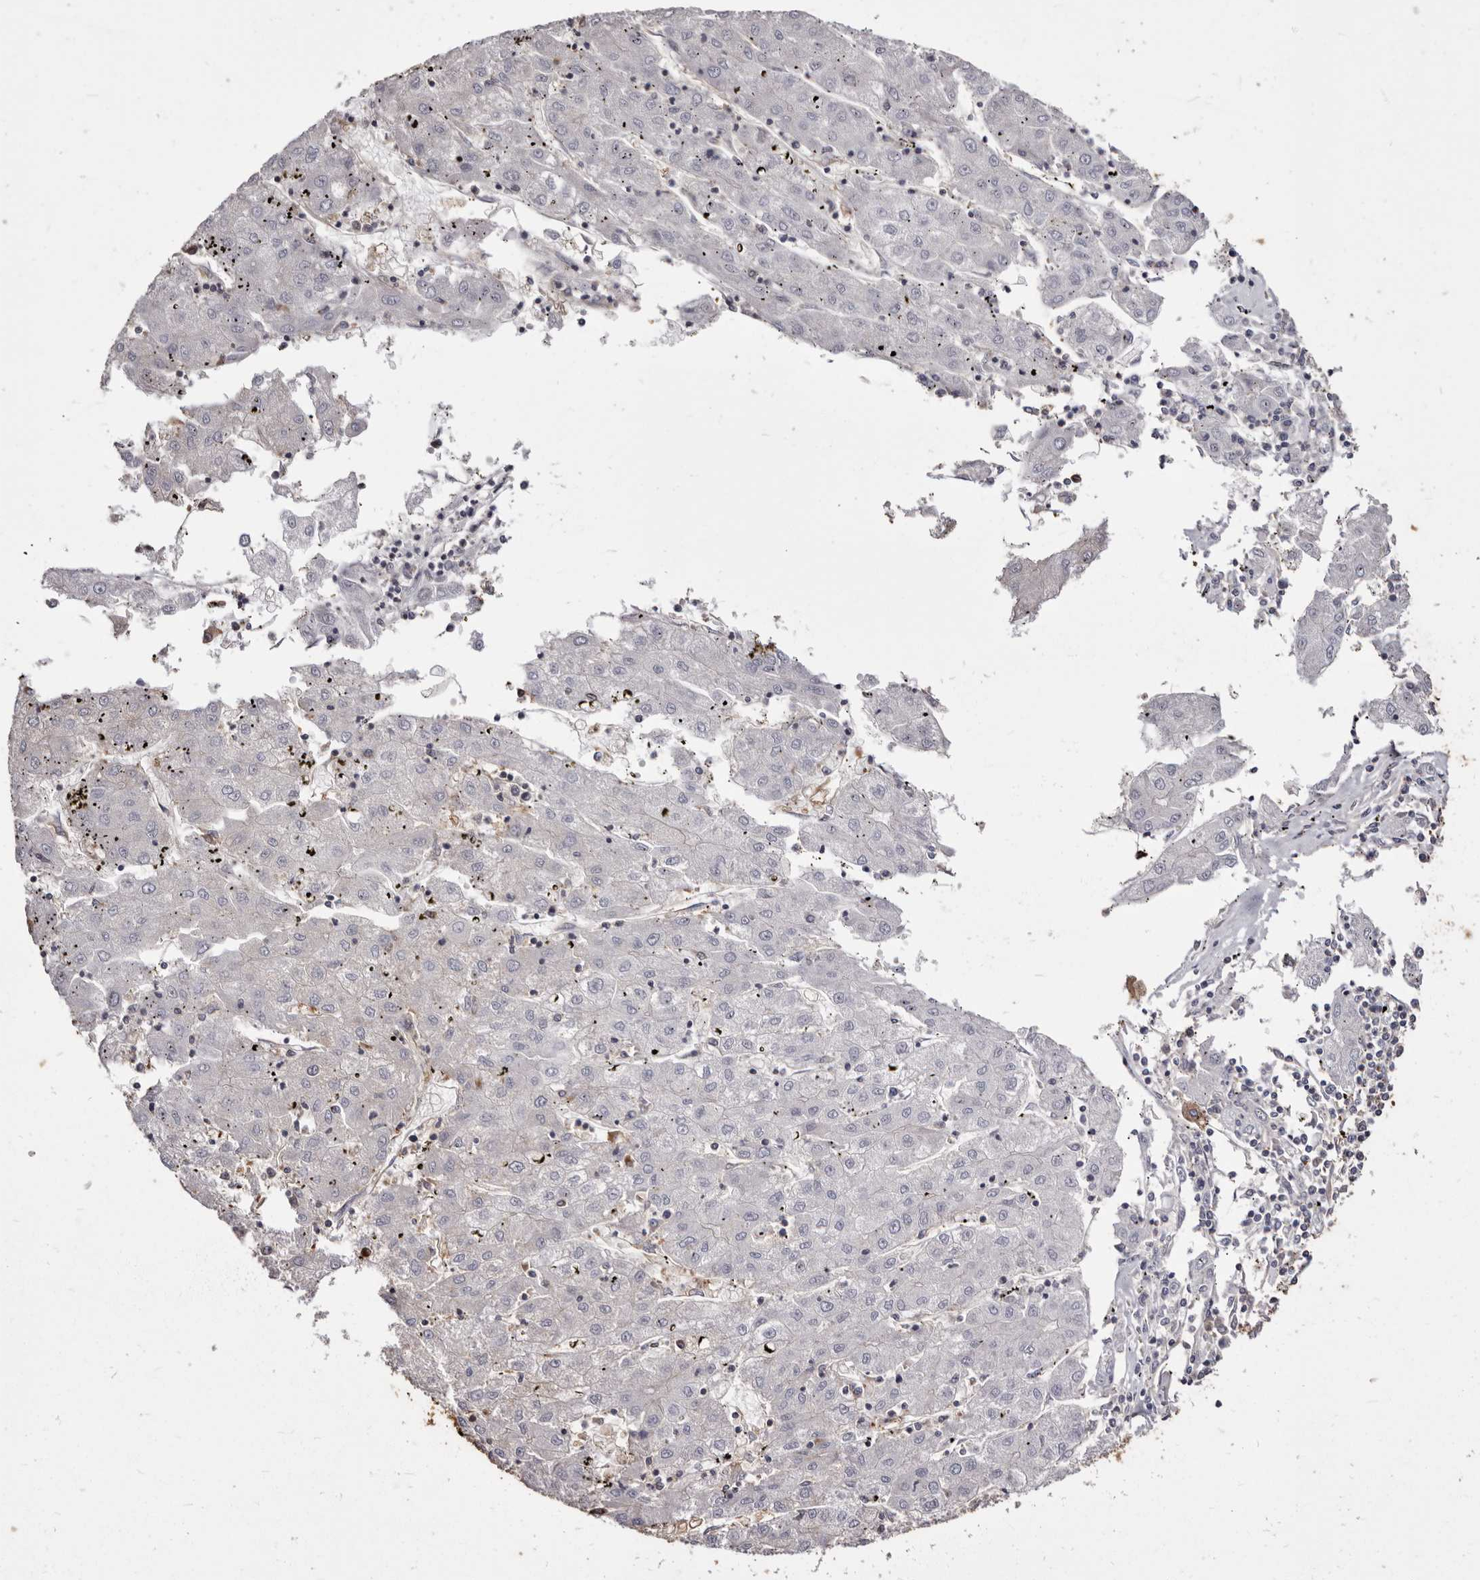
{"staining": {"intensity": "negative", "quantity": "none", "location": "none"}, "tissue": "liver cancer", "cell_type": "Tumor cells", "image_type": "cancer", "snomed": [{"axis": "morphology", "description": "Carcinoma, Hepatocellular, NOS"}, {"axis": "topography", "description": "Liver"}], "caption": "This is an immunohistochemistry image of human liver cancer (hepatocellular carcinoma). There is no expression in tumor cells.", "gene": "TPD52", "patient": {"sex": "male", "age": 72}}